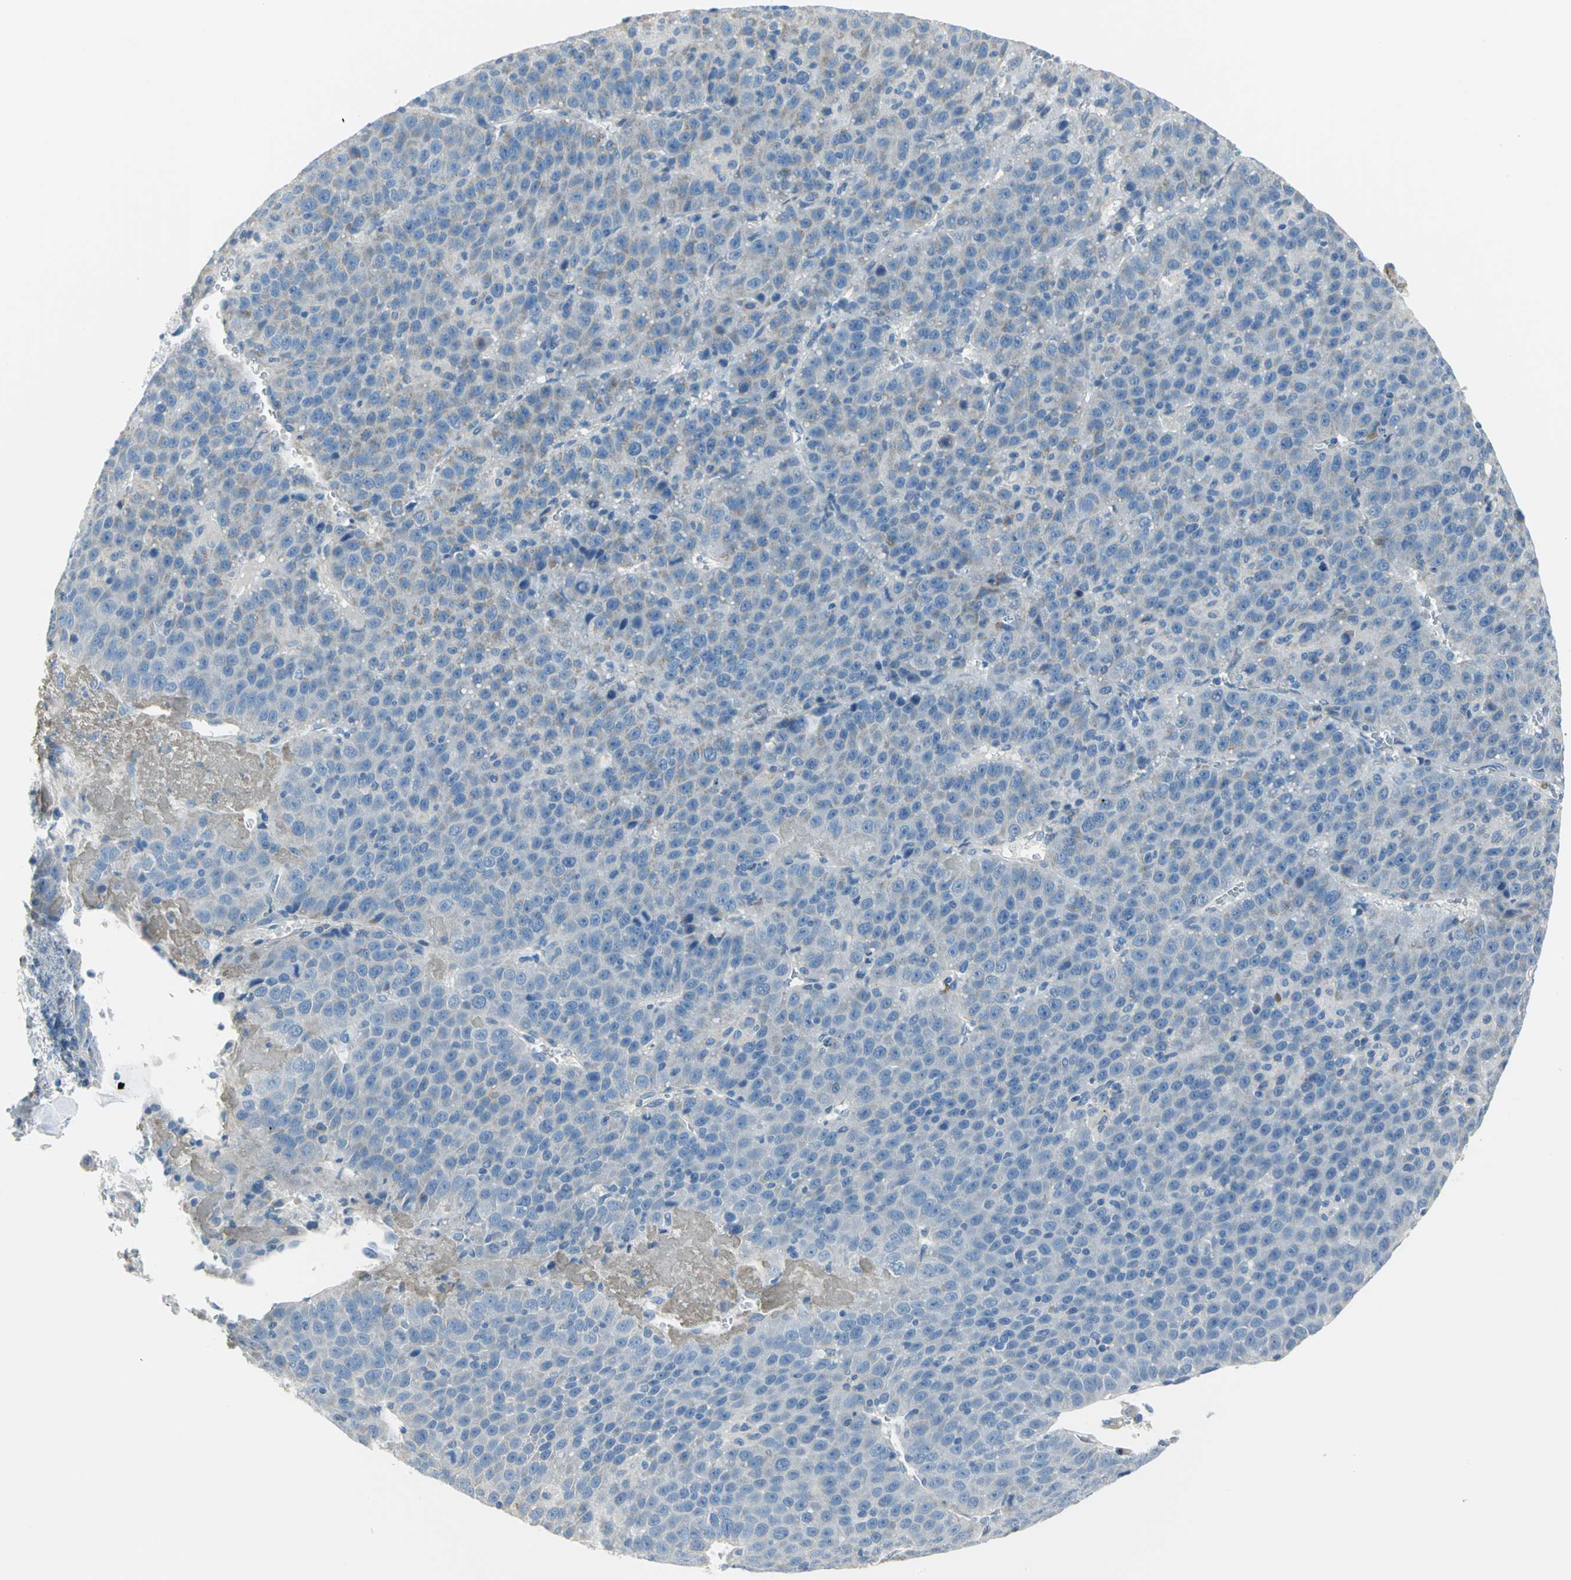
{"staining": {"intensity": "weak", "quantity": "<25%", "location": "cytoplasmic/membranous"}, "tissue": "liver cancer", "cell_type": "Tumor cells", "image_type": "cancer", "snomed": [{"axis": "morphology", "description": "Carcinoma, Hepatocellular, NOS"}, {"axis": "topography", "description": "Liver"}], "caption": "Immunohistochemical staining of liver cancer (hepatocellular carcinoma) shows no significant expression in tumor cells.", "gene": "ALOX15", "patient": {"sex": "female", "age": 53}}